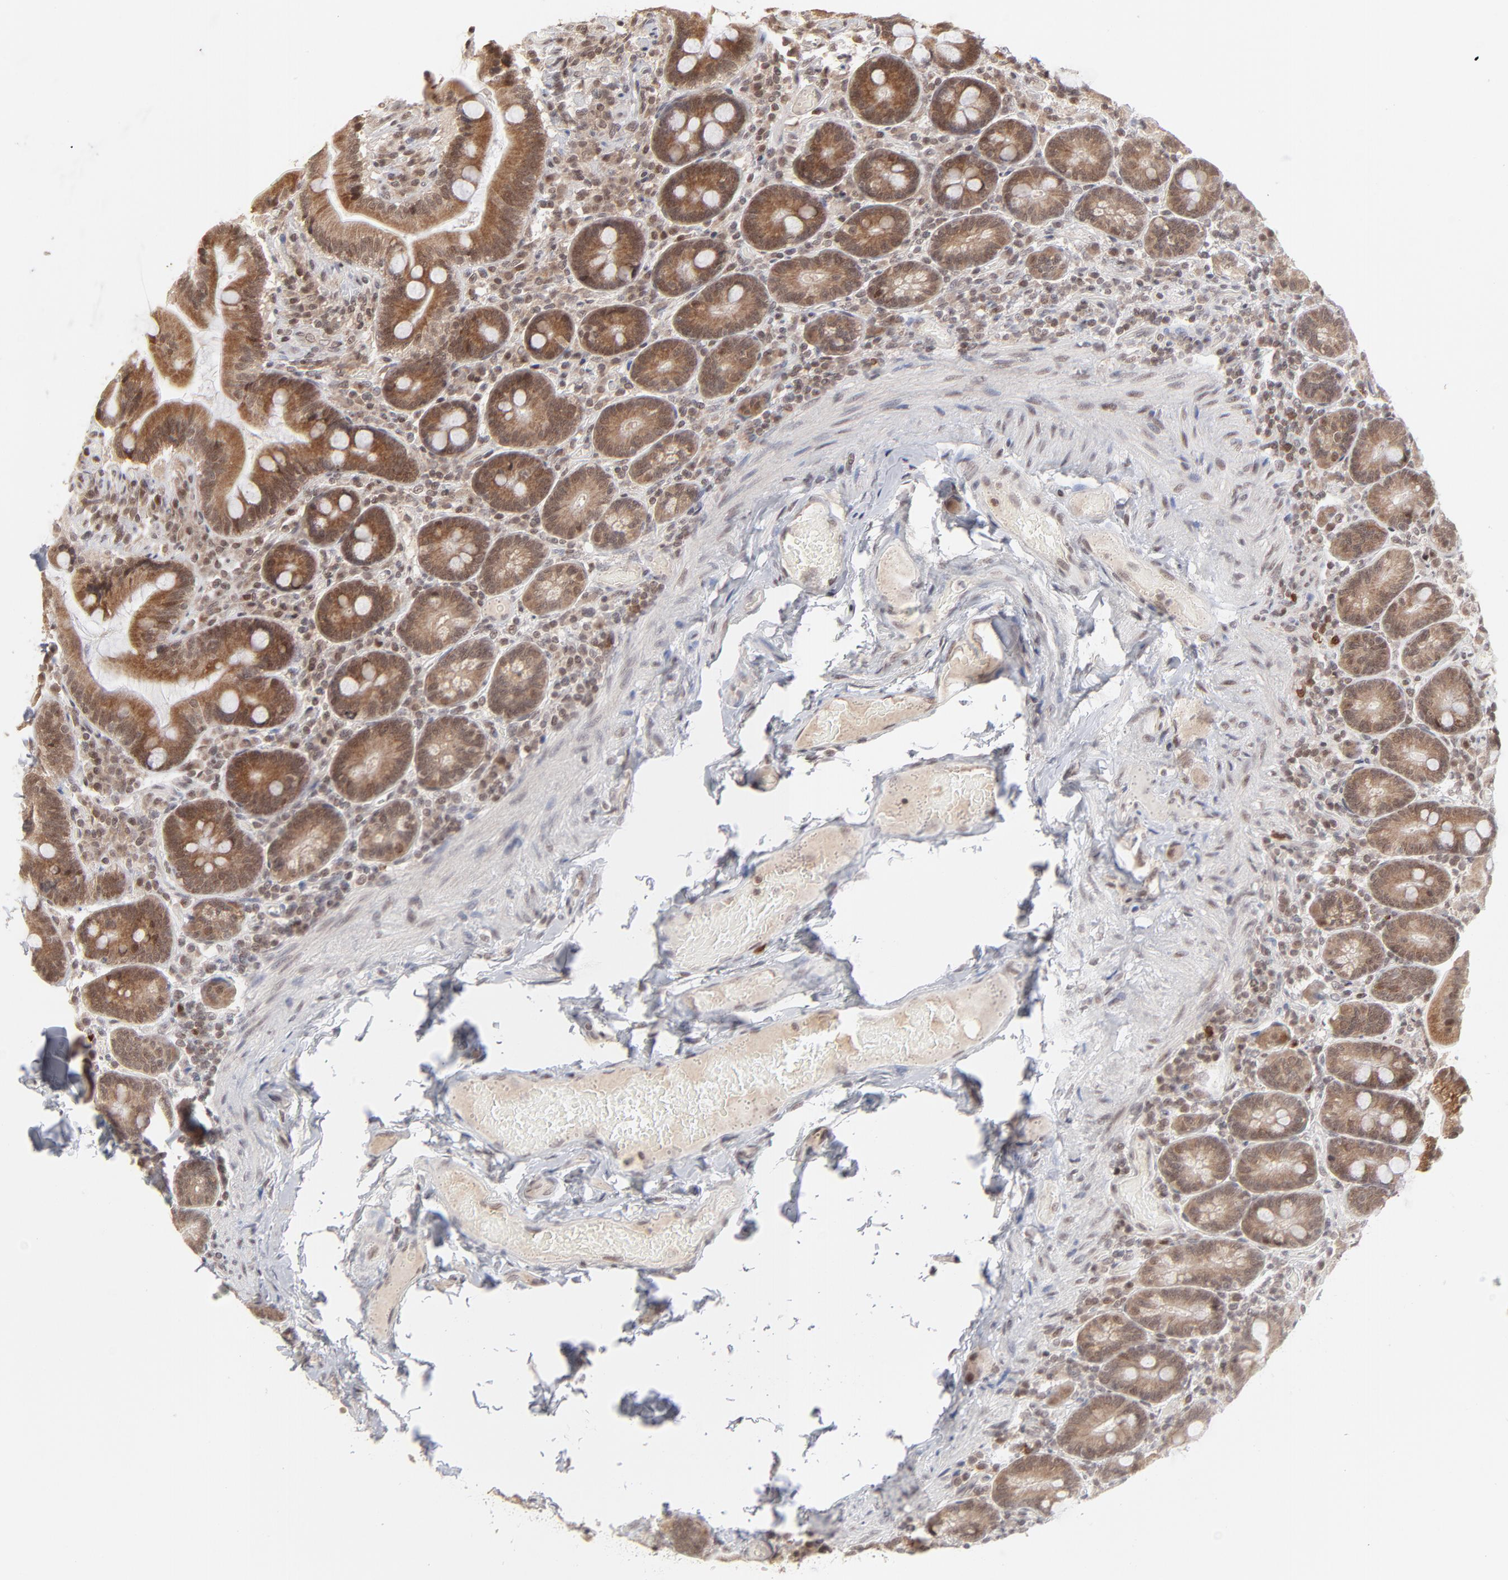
{"staining": {"intensity": "moderate", "quantity": ">75%", "location": "cytoplasmic/membranous"}, "tissue": "duodenum", "cell_type": "Glandular cells", "image_type": "normal", "snomed": [{"axis": "morphology", "description": "Normal tissue, NOS"}, {"axis": "topography", "description": "Duodenum"}], "caption": "Protein positivity by IHC exhibits moderate cytoplasmic/membranous expression in about >75% of glandular cells in normal duodenum.", "gene": "ARIH1", "patient": {"sex": "male", "age": 66}}